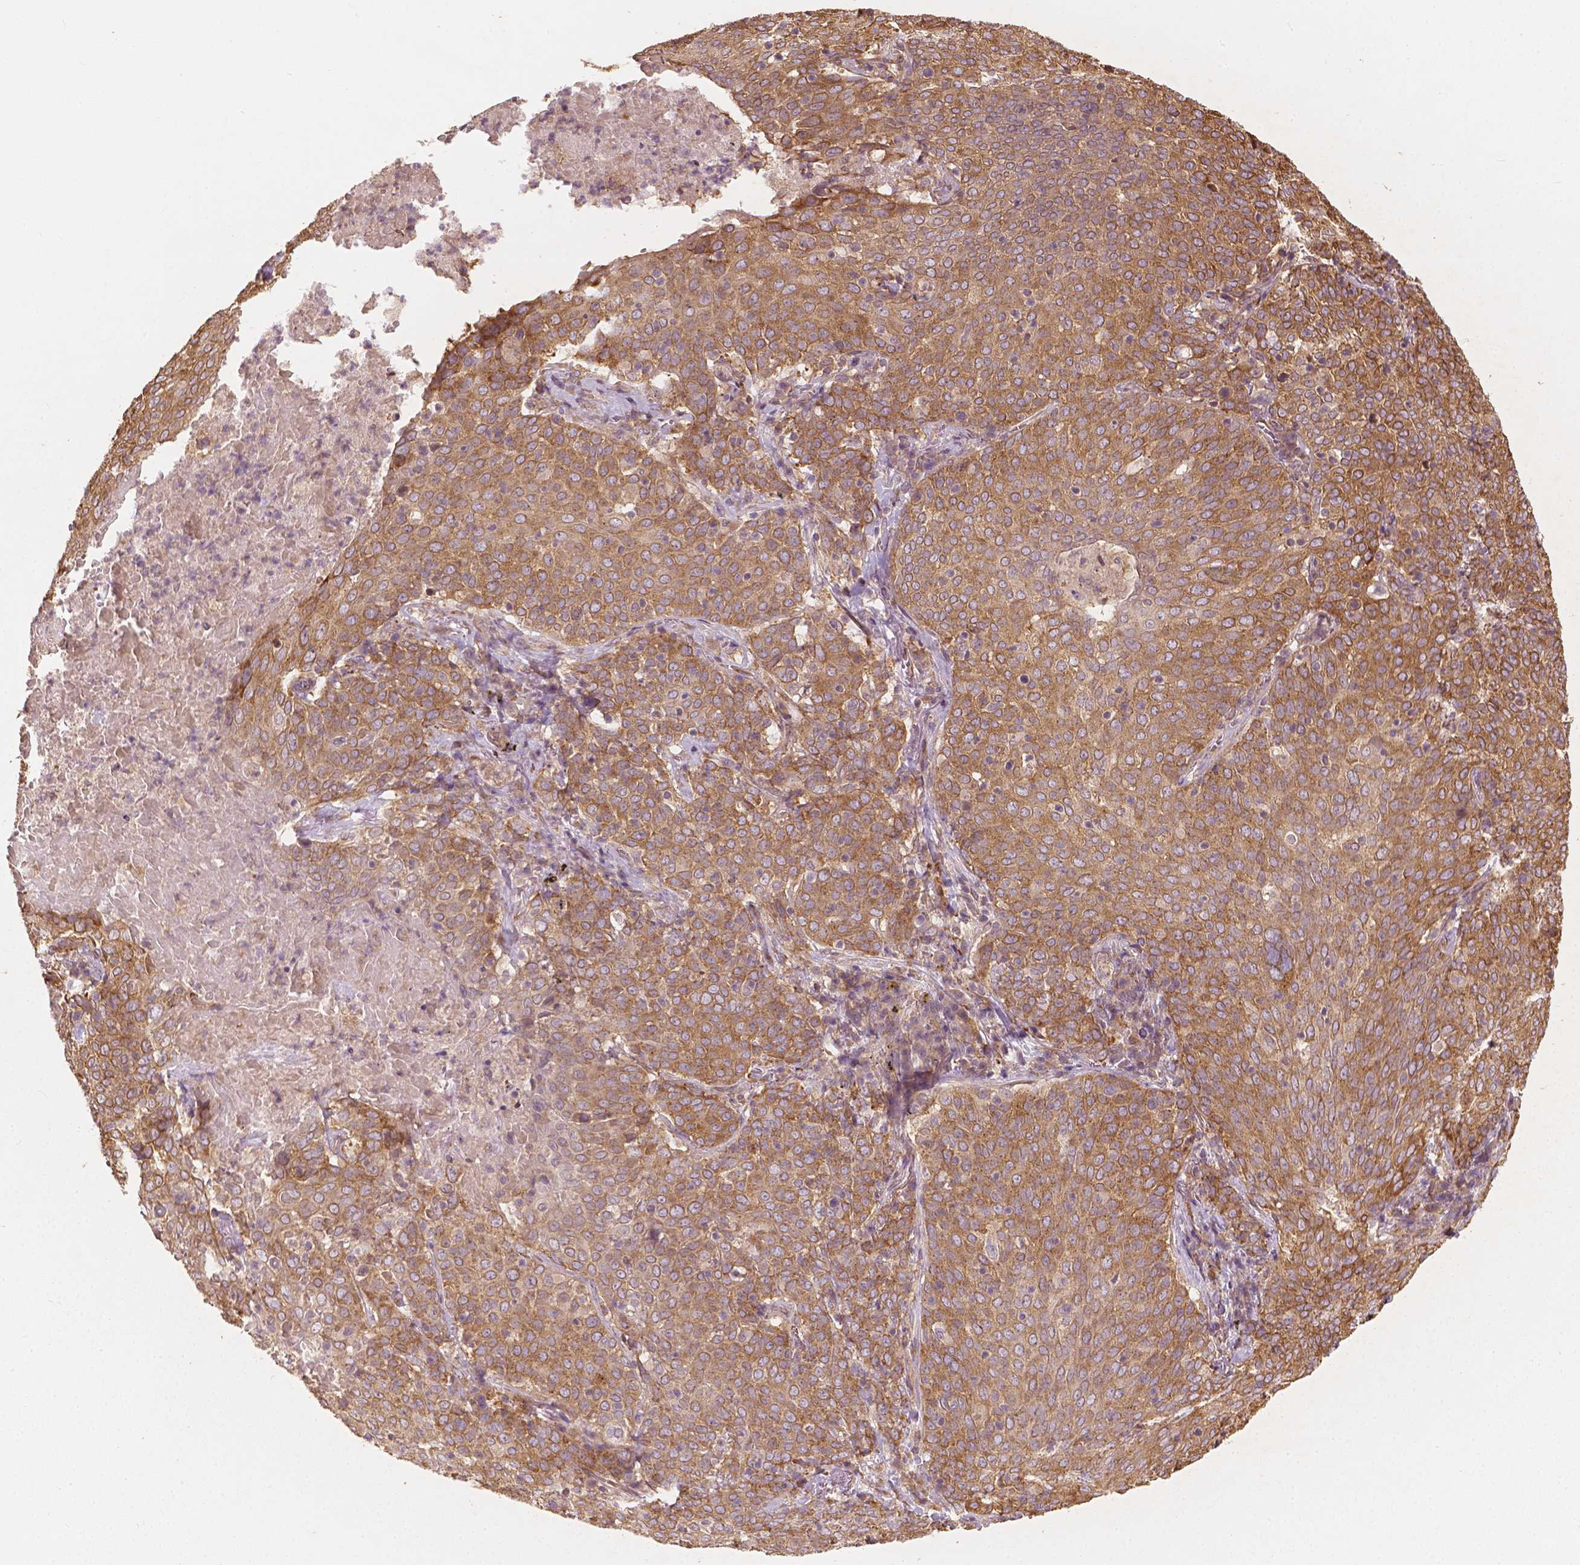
{"staining": {"intensity": "moderate", "quantity": ">75%", "location": "cytoplasmic/membranous"}, "tissue": "lung cancer", "cell_type": "Tumor cells", "image_type": "cancer", "snomed": [{"axis": "morphology", "description": "Squamous cell carcinoma, NOS"}, {"axis": "topography", "description": "Lung"}], "caption": "The micrograph demonstrates immunohistochemical staining of lung squamous cell carcinoma. There is moderate cytoplasmic/membranous staining is present in about >75% of tumor cells.", "gene": "G3BP1", "patient": {"sex": "male", "age": 82}}